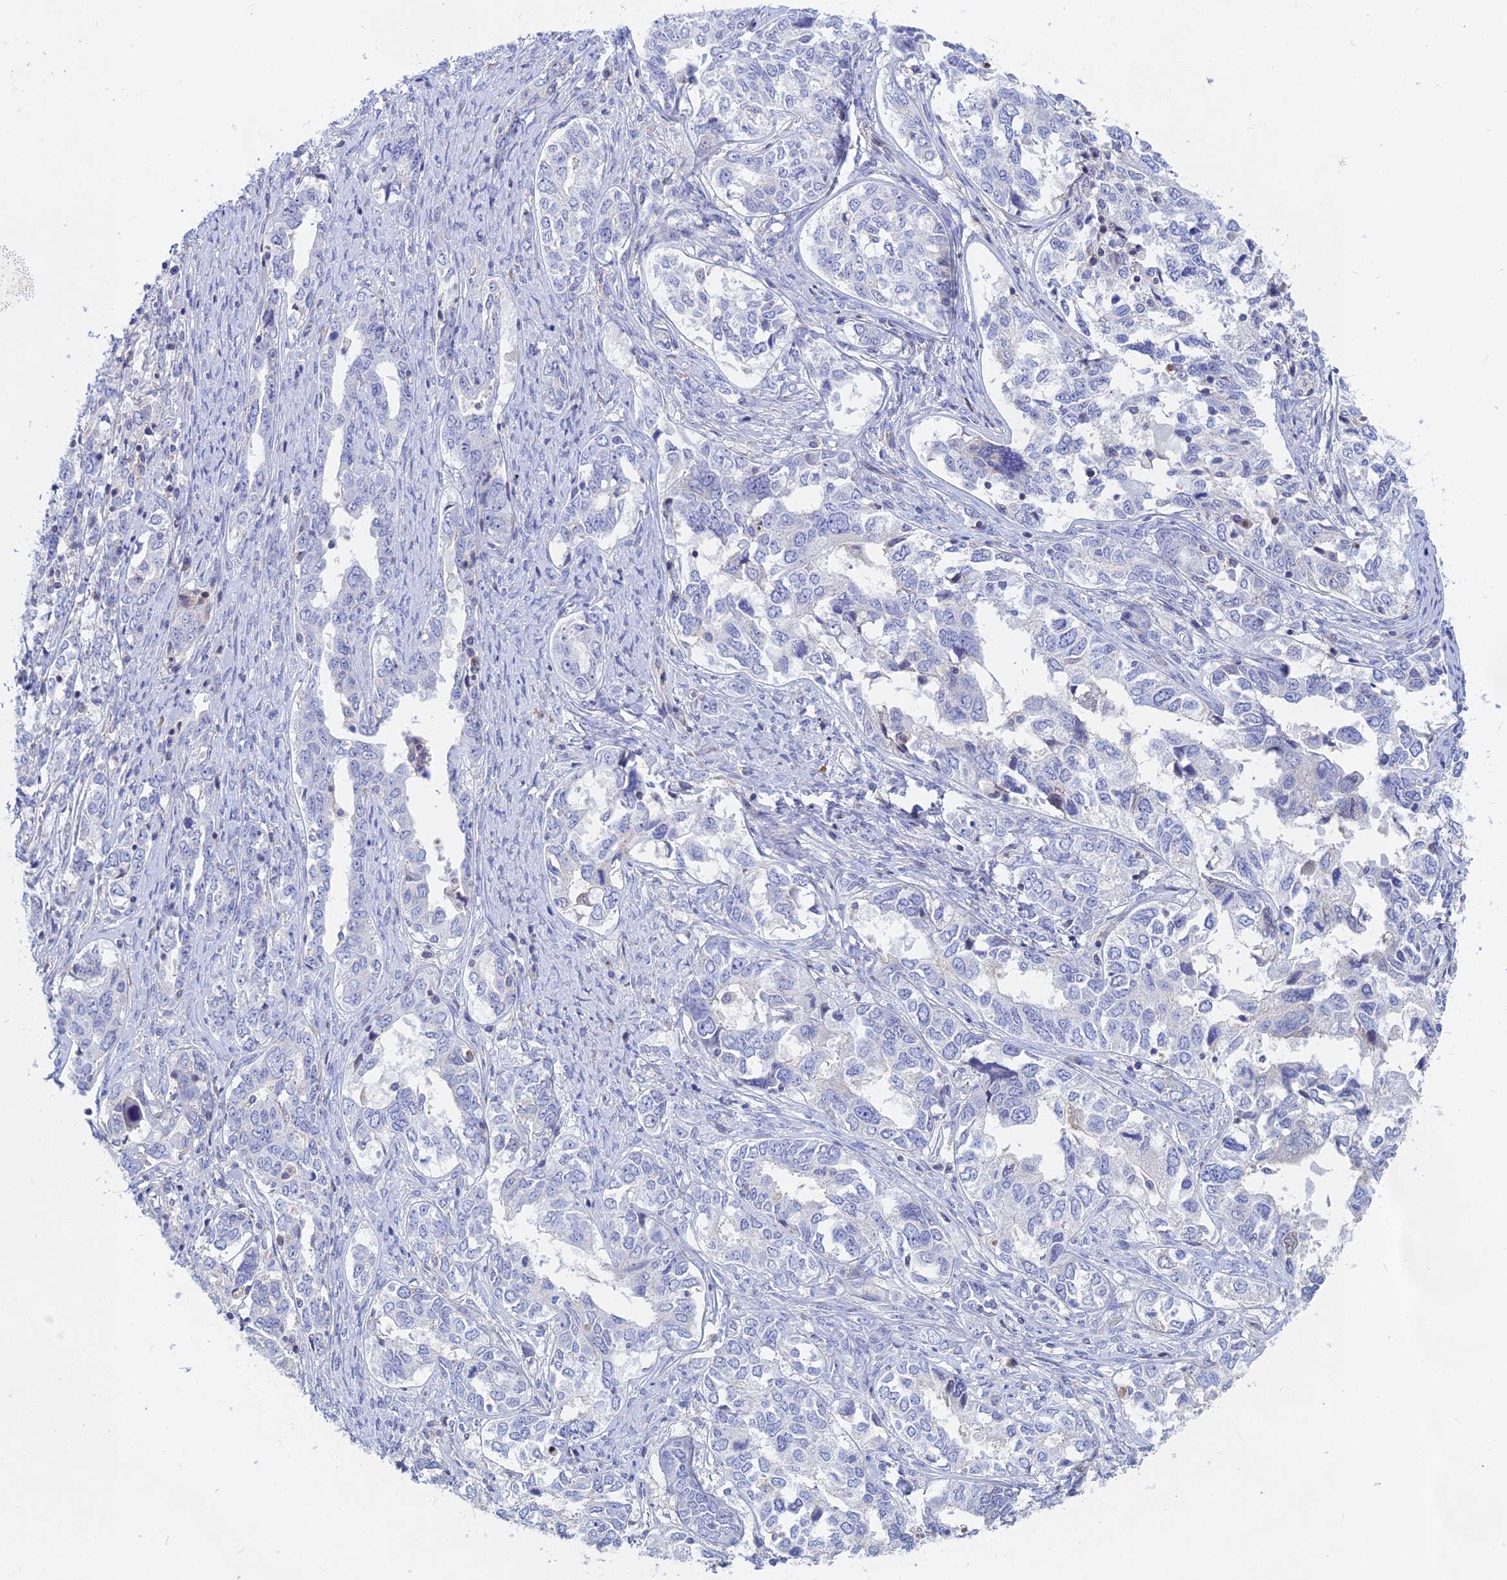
{"staining": {"intensity": "negative", "quantity": "none", "location": "none"}, "tissue": "ovarian cancer", "cell_type": "Tumor cells", "image_type": "cancer", "snomed": [{"axis": "morphology", "description": "Carcinoma, endometroid"}, {"axis": "topography", "description": "Ovary"}], "caption": "The photomicrograph shows no staining of tumor cells in ovarian cancer (endometroid carcinoma).", "gene": "ACP7", "patient": {"sex": "female", "age": 62}}